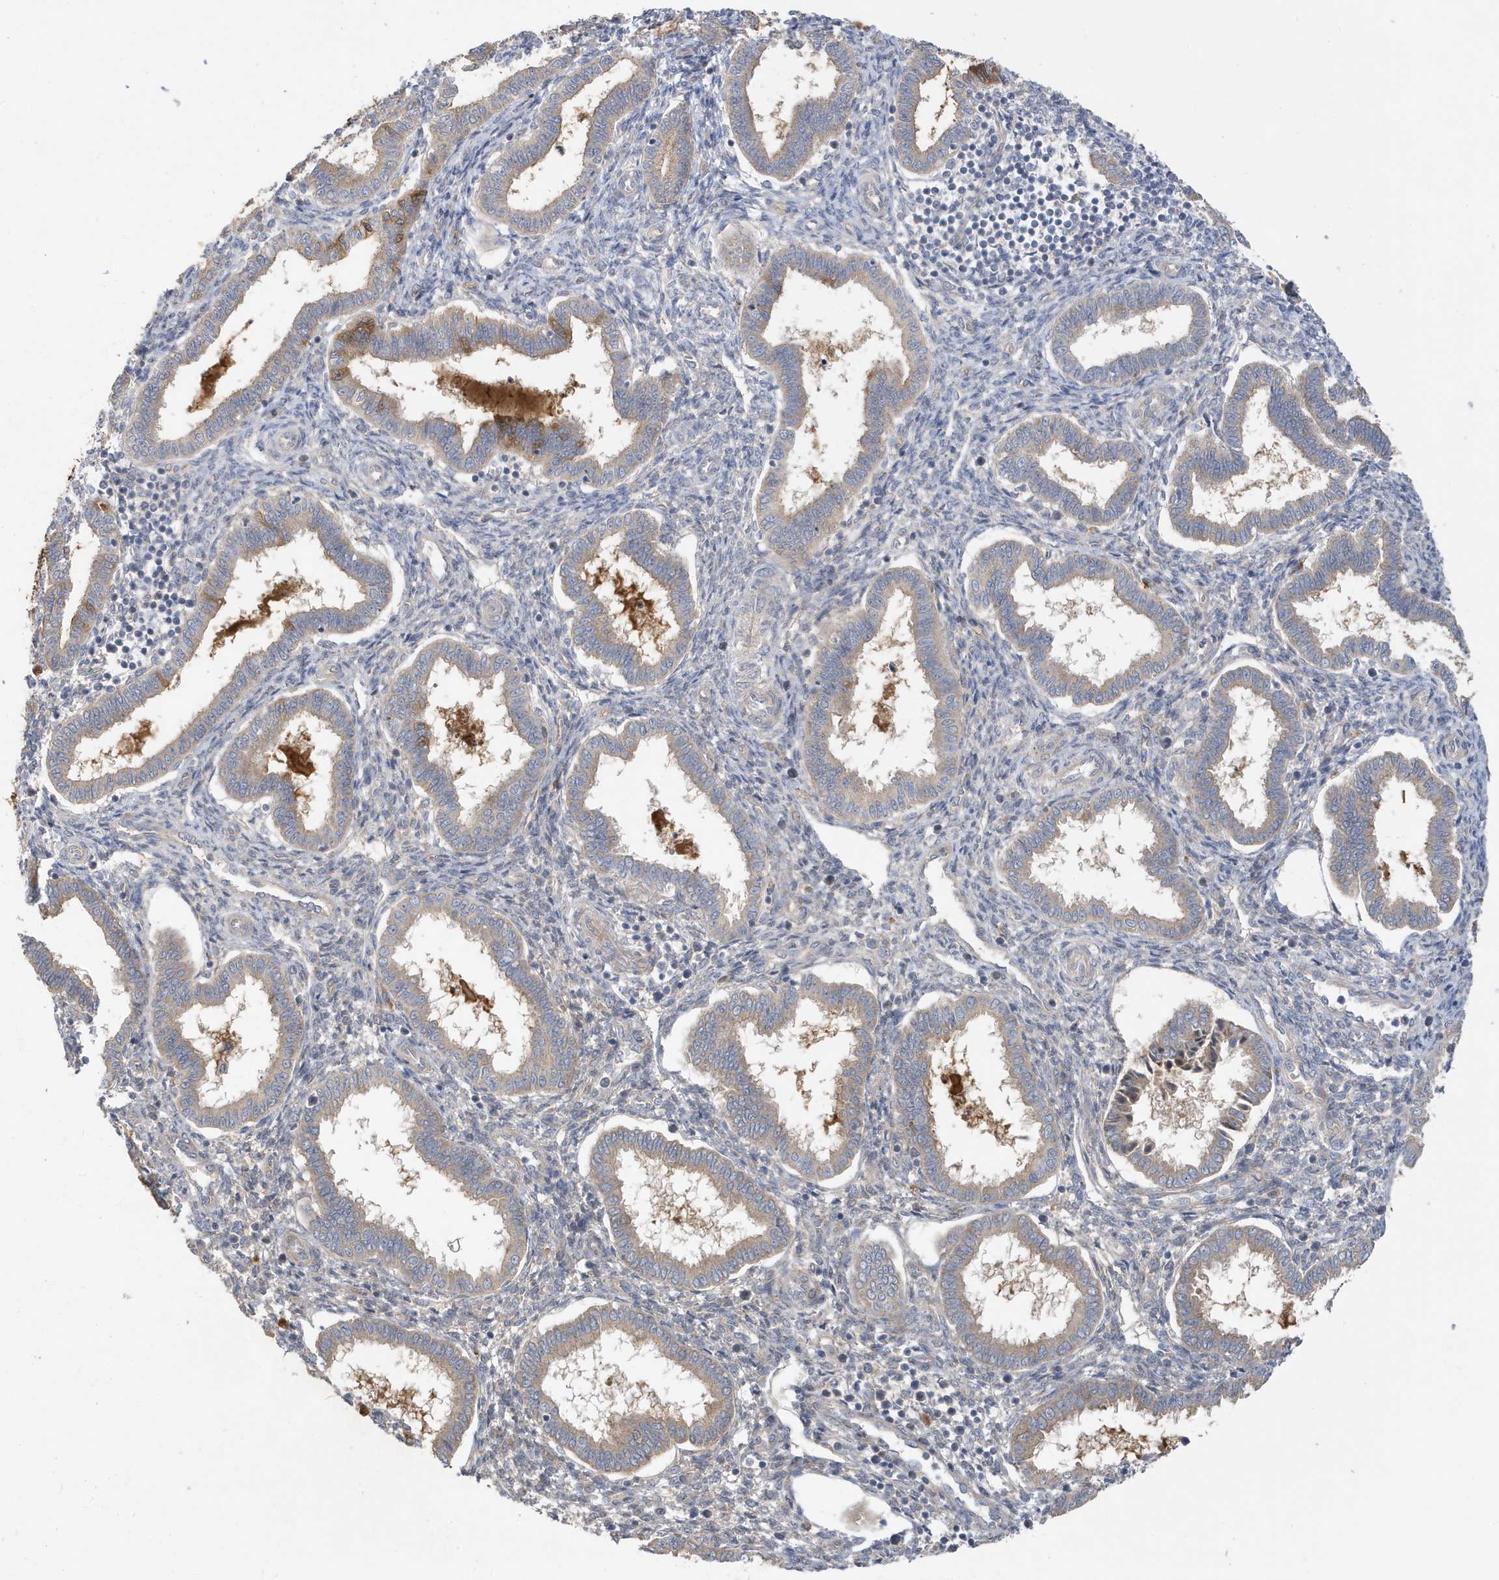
{"staining": {"intensity": "negative", "quantity": "none", "location": "none"}, "tissue": "endometrium", "cell_type": "Cells in endometrial stroma", "image_type": "normal", "snomed": [{"axis": "morphology", "description": "Normal tissue, NOS"}, {"axis": "topography", "description": "Endometrium"}], "caption": "Immunohistochemistry (IHC) histopathology image of unremarkable human endometrium stained for a protein (brown), which demonstrates no staining in cells in endometrial stroma. (DAB immunohistochemistry visualized using brightfield microscopy, high magnification).", "gene": "LAPTM4A", "patient": {"sex": "female", "age": 24}}